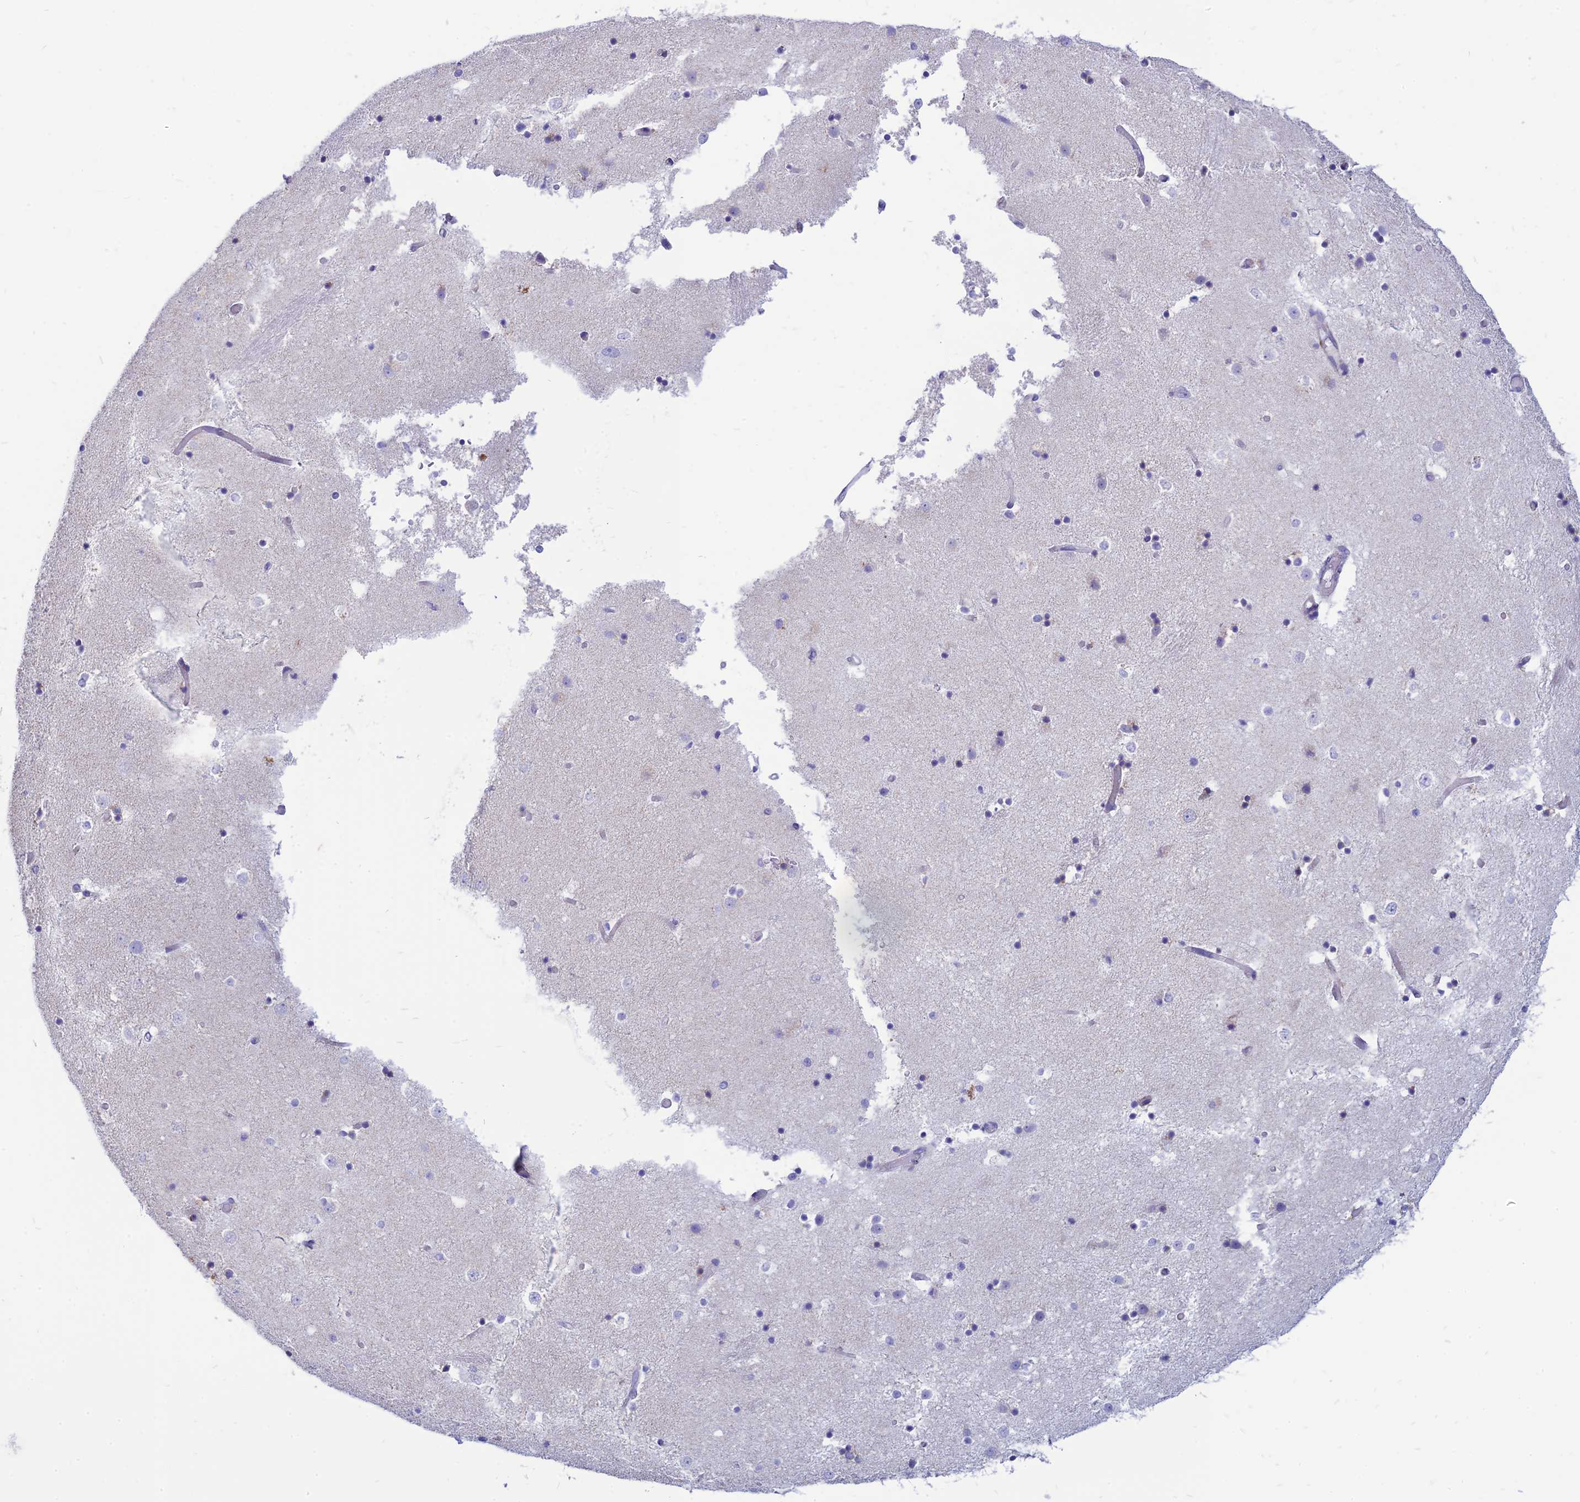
{"staining": {"intensity": "negative", "quantity": "none", "location": "none"}, "tissue": "caudate", "cell_type": "Glial cells", "image_type": "normal", "snomed": [{"axis": "morphology", "description": "Normal tissue, NOS"}, {"axis": "topography", "description": "Lateral ventricle wall"}], "caption": "High magnification brightfield microscopy of unremarkable caudate stained with DAB (brown) and counterstained with hematoxylin (blue): glial cells show no significant positivity. (Stains: DAB (3,3'-diaminobenzidine) immunohistochemistry (IHC) with hematoxylin counter stain, Microscopy: brightfield microscopy at high magnification).", "gene": "PACC1", "patient": {"sex": "female", "age": 52}}